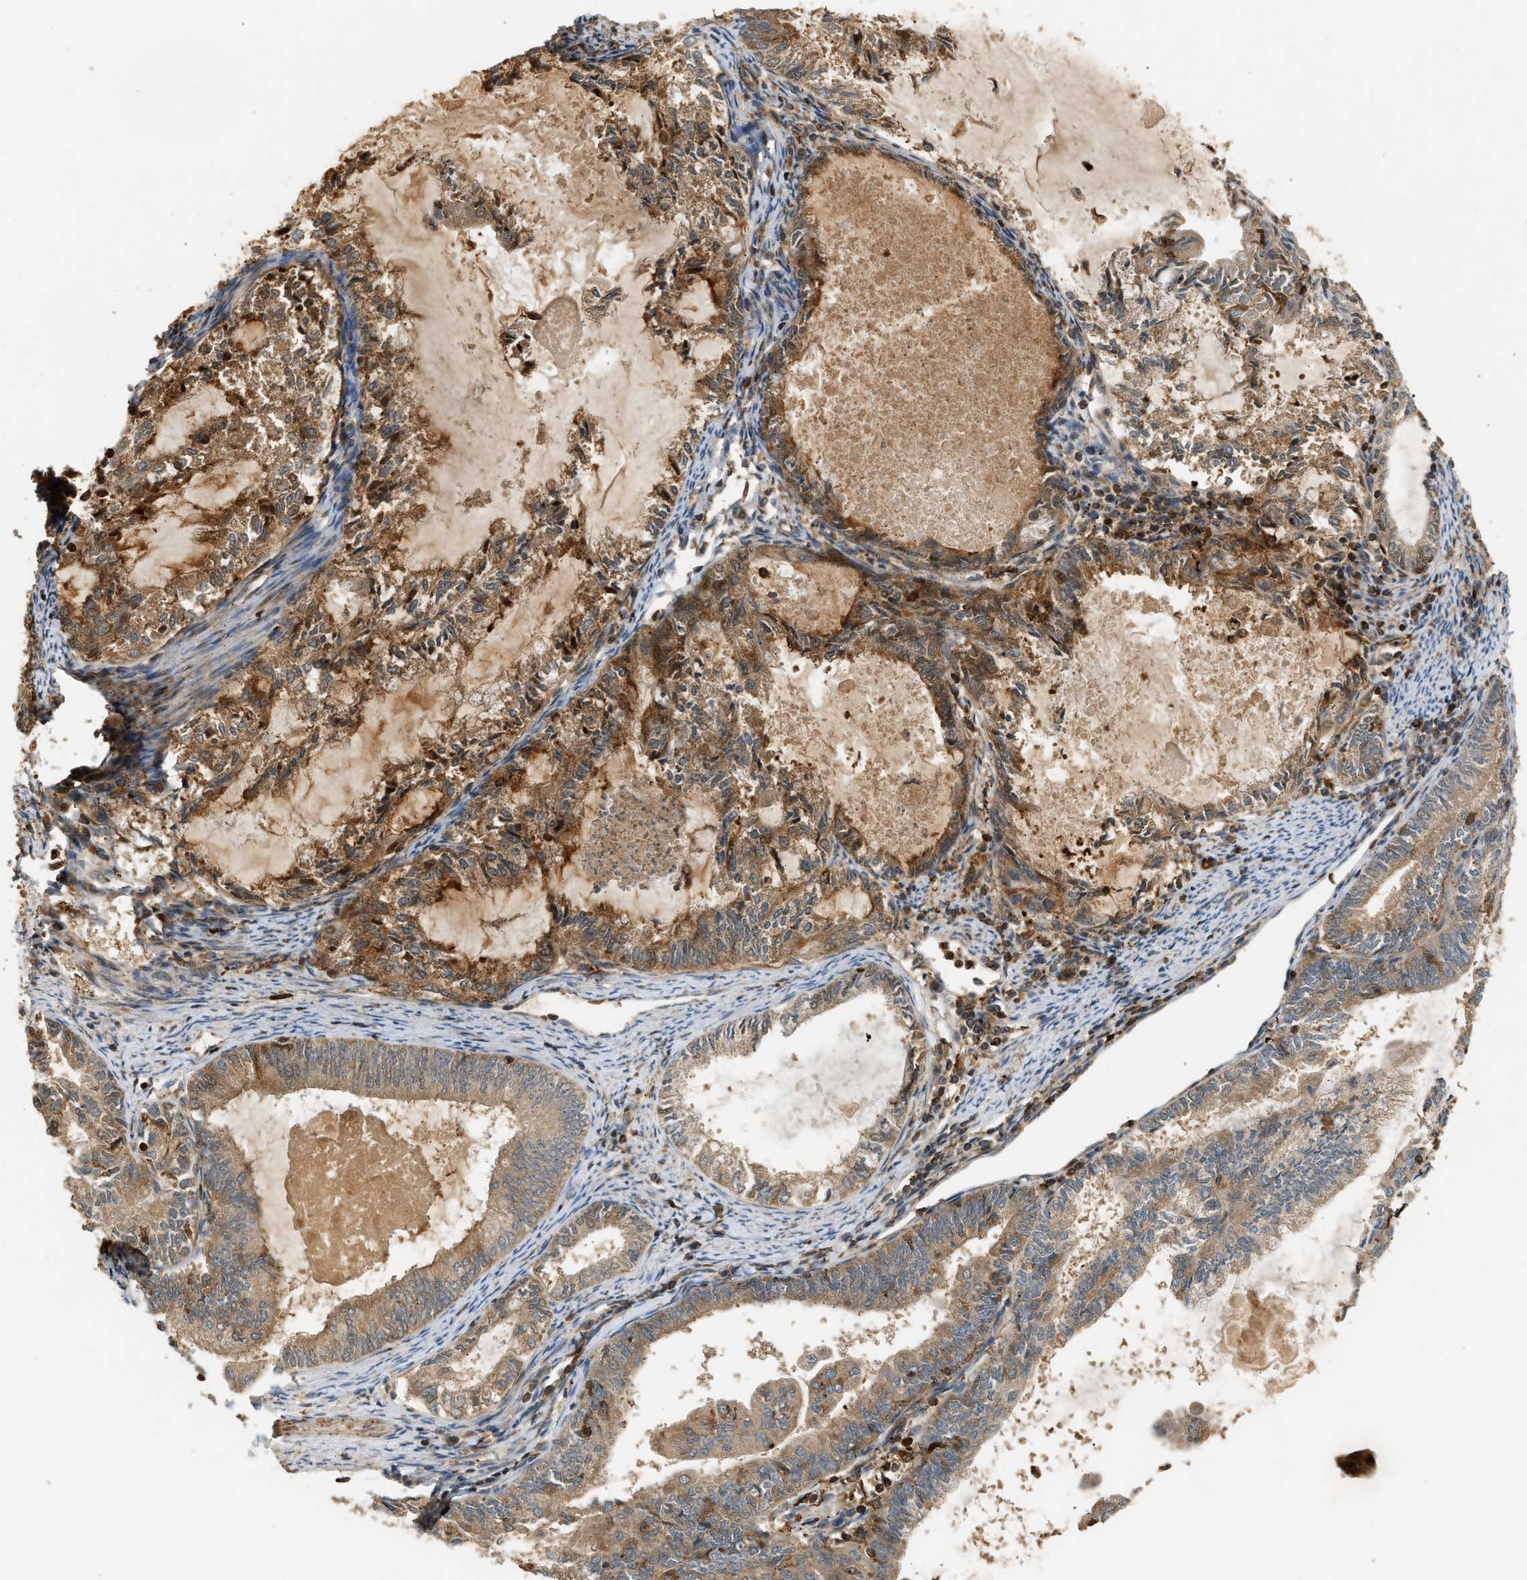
{"staining": {"intensity": "moderate", "quantity": ">75%", "location": "cytoplasmic/membranous"}, "tissue": "endometrial cancer", "cell_type": "Tumor cells", "image_type": "cancer", "snomed": [{"axis": "morphology", "description": "Adenocarcinoma, NOS"}, {"axis": "topography", "description": "Endometrium"}], "caption": "IHC histopathology image of neoplastic tissue: endometrial cancer stained using IHC displays medium levels of moderate protein expression localized specifically in the cytoplasmic/membranous of tumor cells, appearing as a cytoplasmic/membranous brown color.", "gene": "GOPC", "patient": {"sex": "female", "age": 86}}